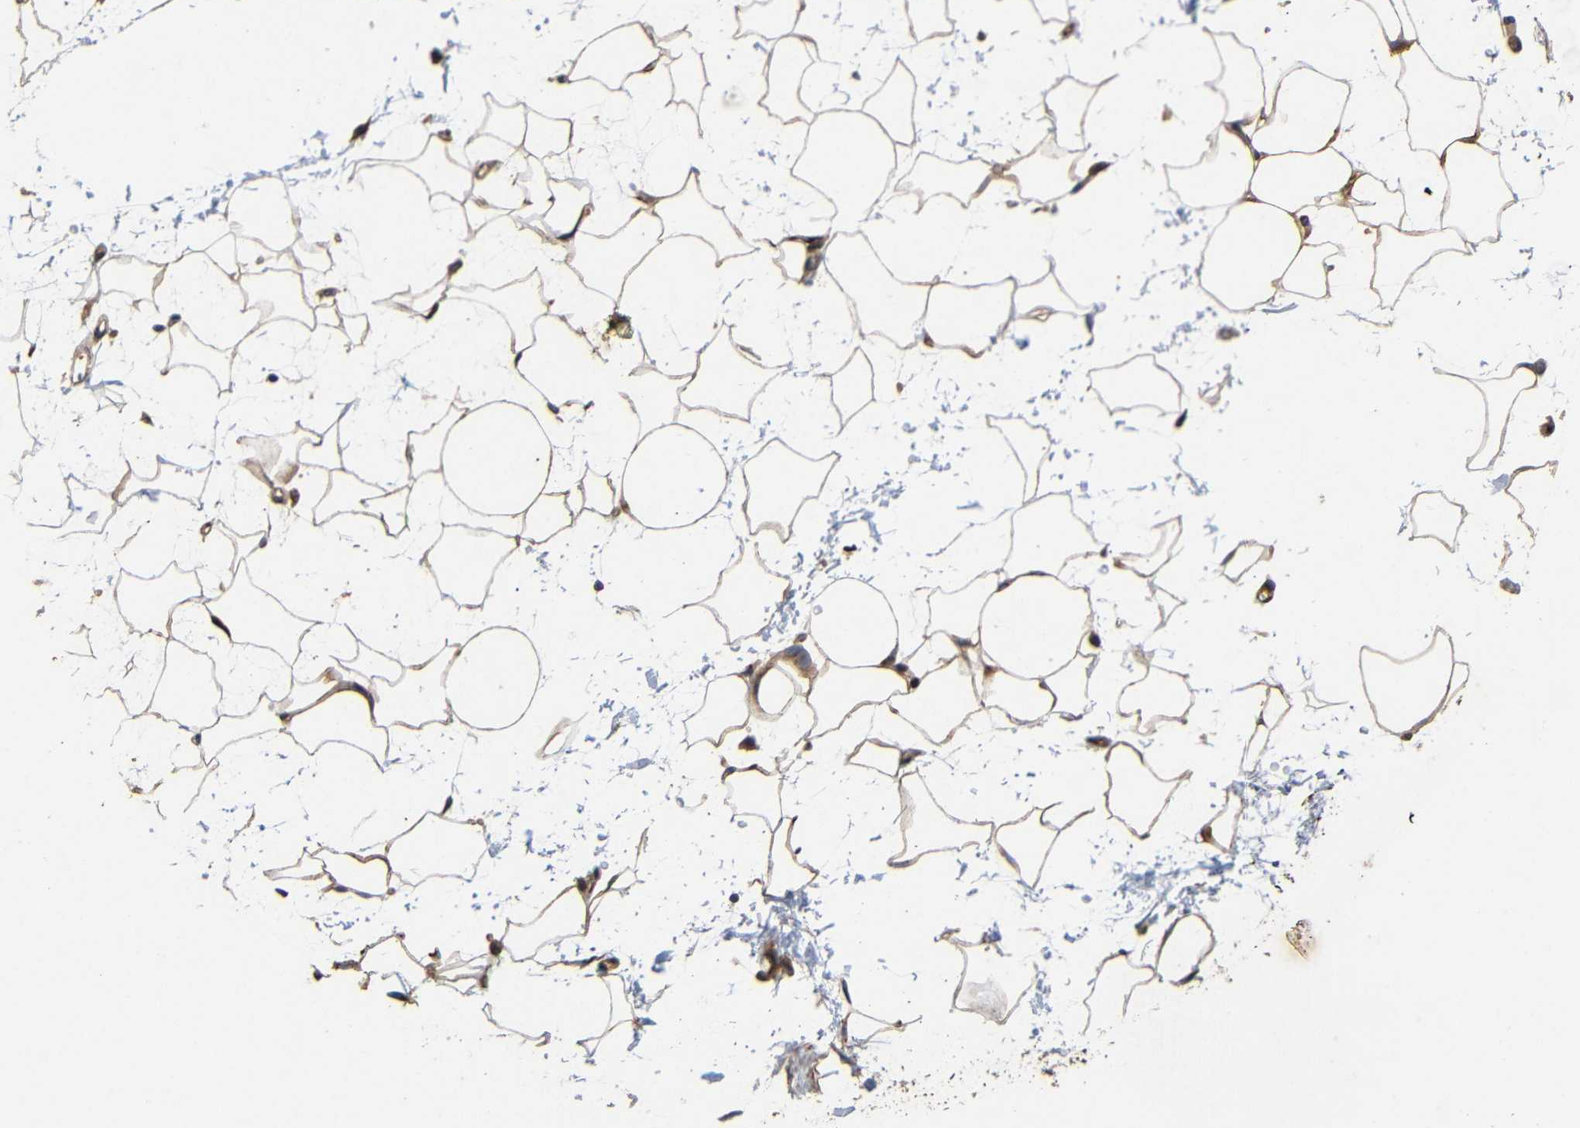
{"staining": {"intensity": "moderate", "quantity": ">75%", "location": "cytoplasmic/membranous"}, "tissue": "adipose tissue", "cell_type": "Adipocytes", "image_type": "normal", "snomed": [{"axis": "morphology", "description": "Normal tissue, NOS"}, {"axis": "topography", "description": "Soft tissue"}], "caption": "Immunohistochemistry staining of normal adipose tissue, which displays medium levels of moderate cytoplasmic/membranous positivity in about >75% of adipocytes indicating moderate cytoplasmic/membranous protein staining. The staining was performed using DAB (3,3'-diaminobenzidine) (brown) for protein detection and nuclei were counterstained in hematoxylin (blue).", "gene": "EIF2S1", "patient": {"sex": "male", "age": 72}}